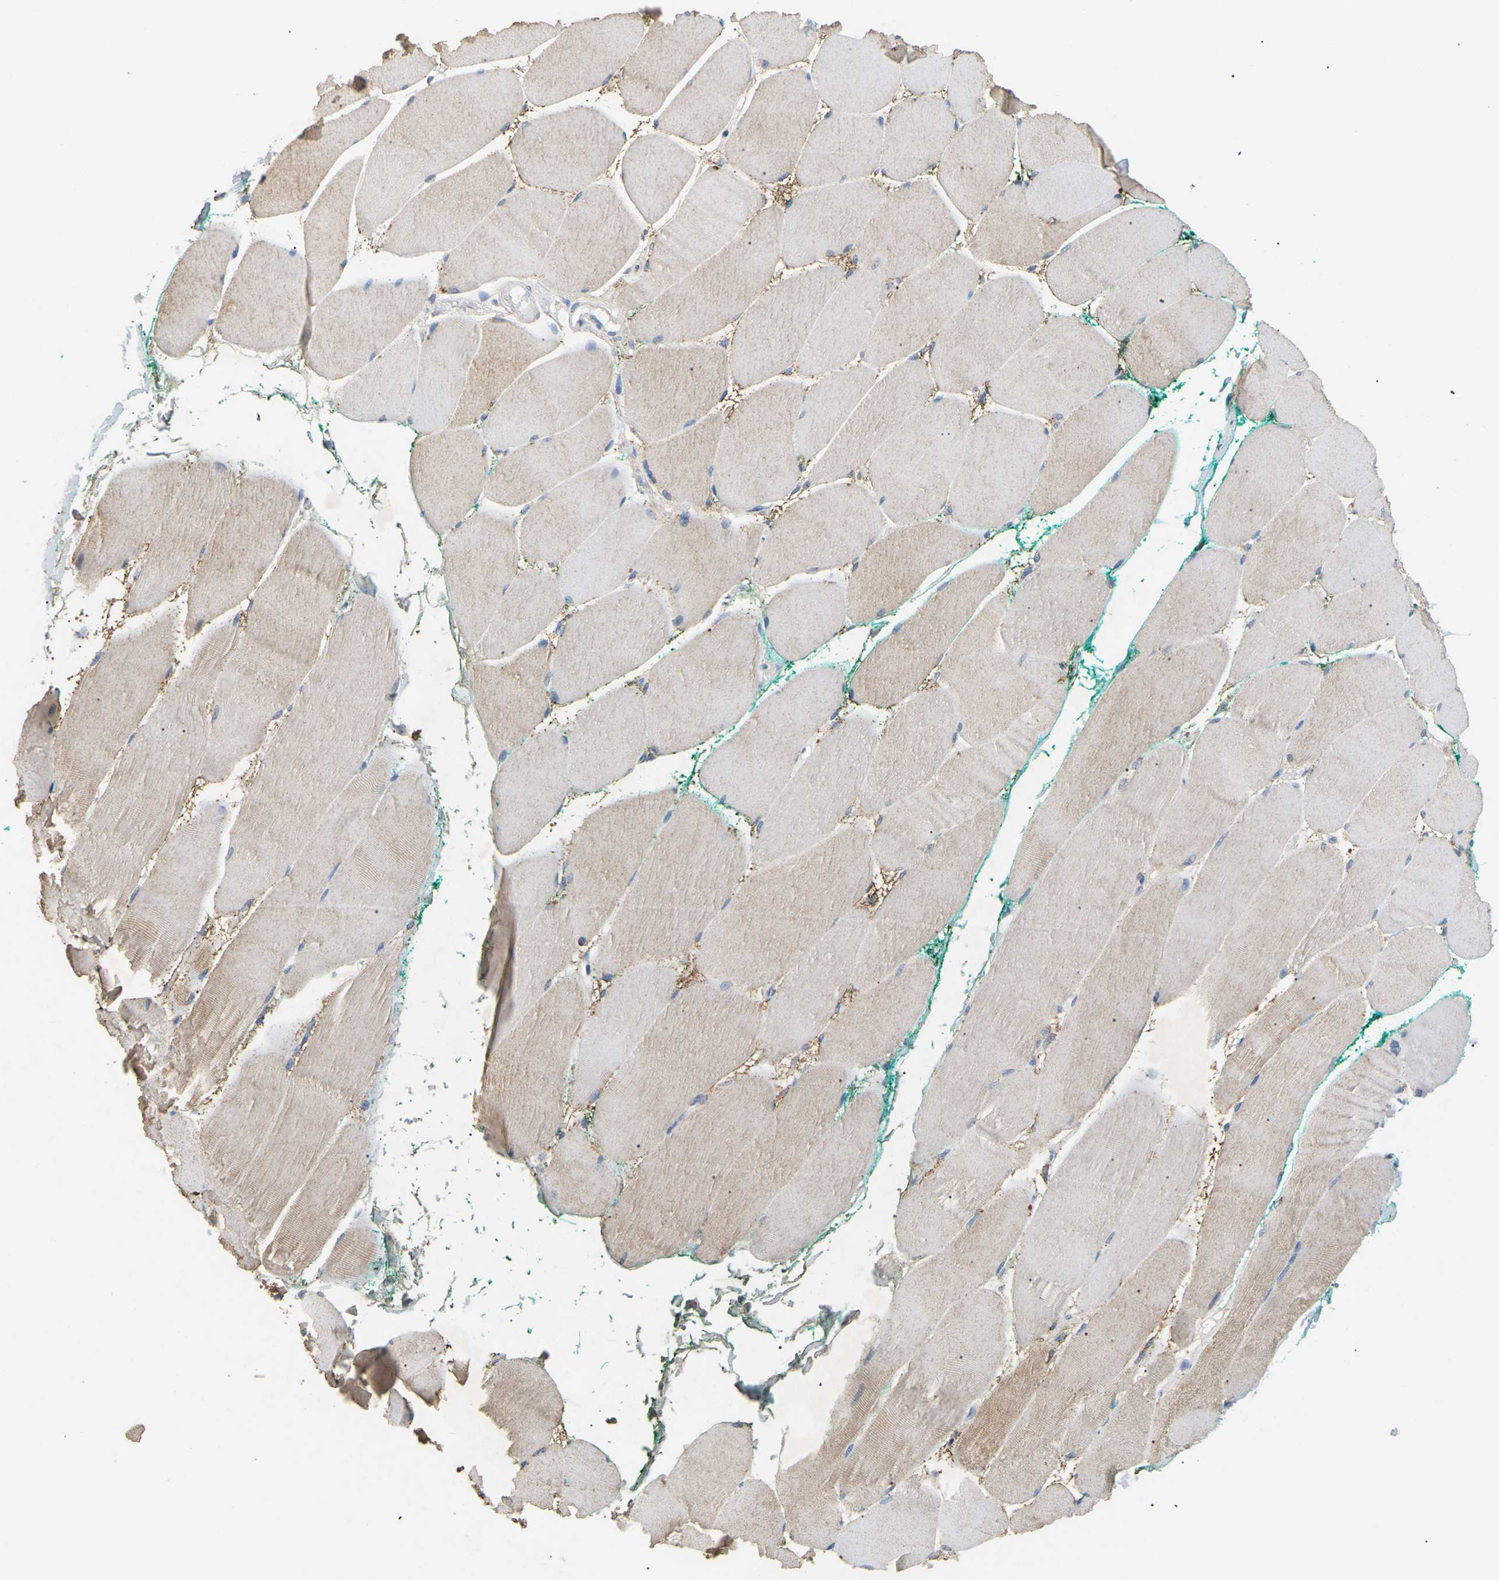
{"staining": {"intensity": "weak", "quantity": "25%-75%", "location": "cytoplasmic/membranous"}, "tissue": "skeletal muscle", "cell_type": "Myocytes", "image_type": "normal", "snomed": [{"axis": "morphology", "description": "Normal tissue, NOS"}, {"axis": "morphology", "description": "Squamous cell carcinoma, NOS"}, {"axis": "topography", "description": "Skeletal muscle"}], "caption": "IHC micrograph of benign skeletal muscle: skeletal muscle stained using IHC exhibits low levels of weak protein expression localized specifically in the cytoplasmic/membranous of myocytes, appearing as a cytoplasmic/membranous brown color.", "gene": "ADM", "patient": {"sex": "male", "age": 51}}